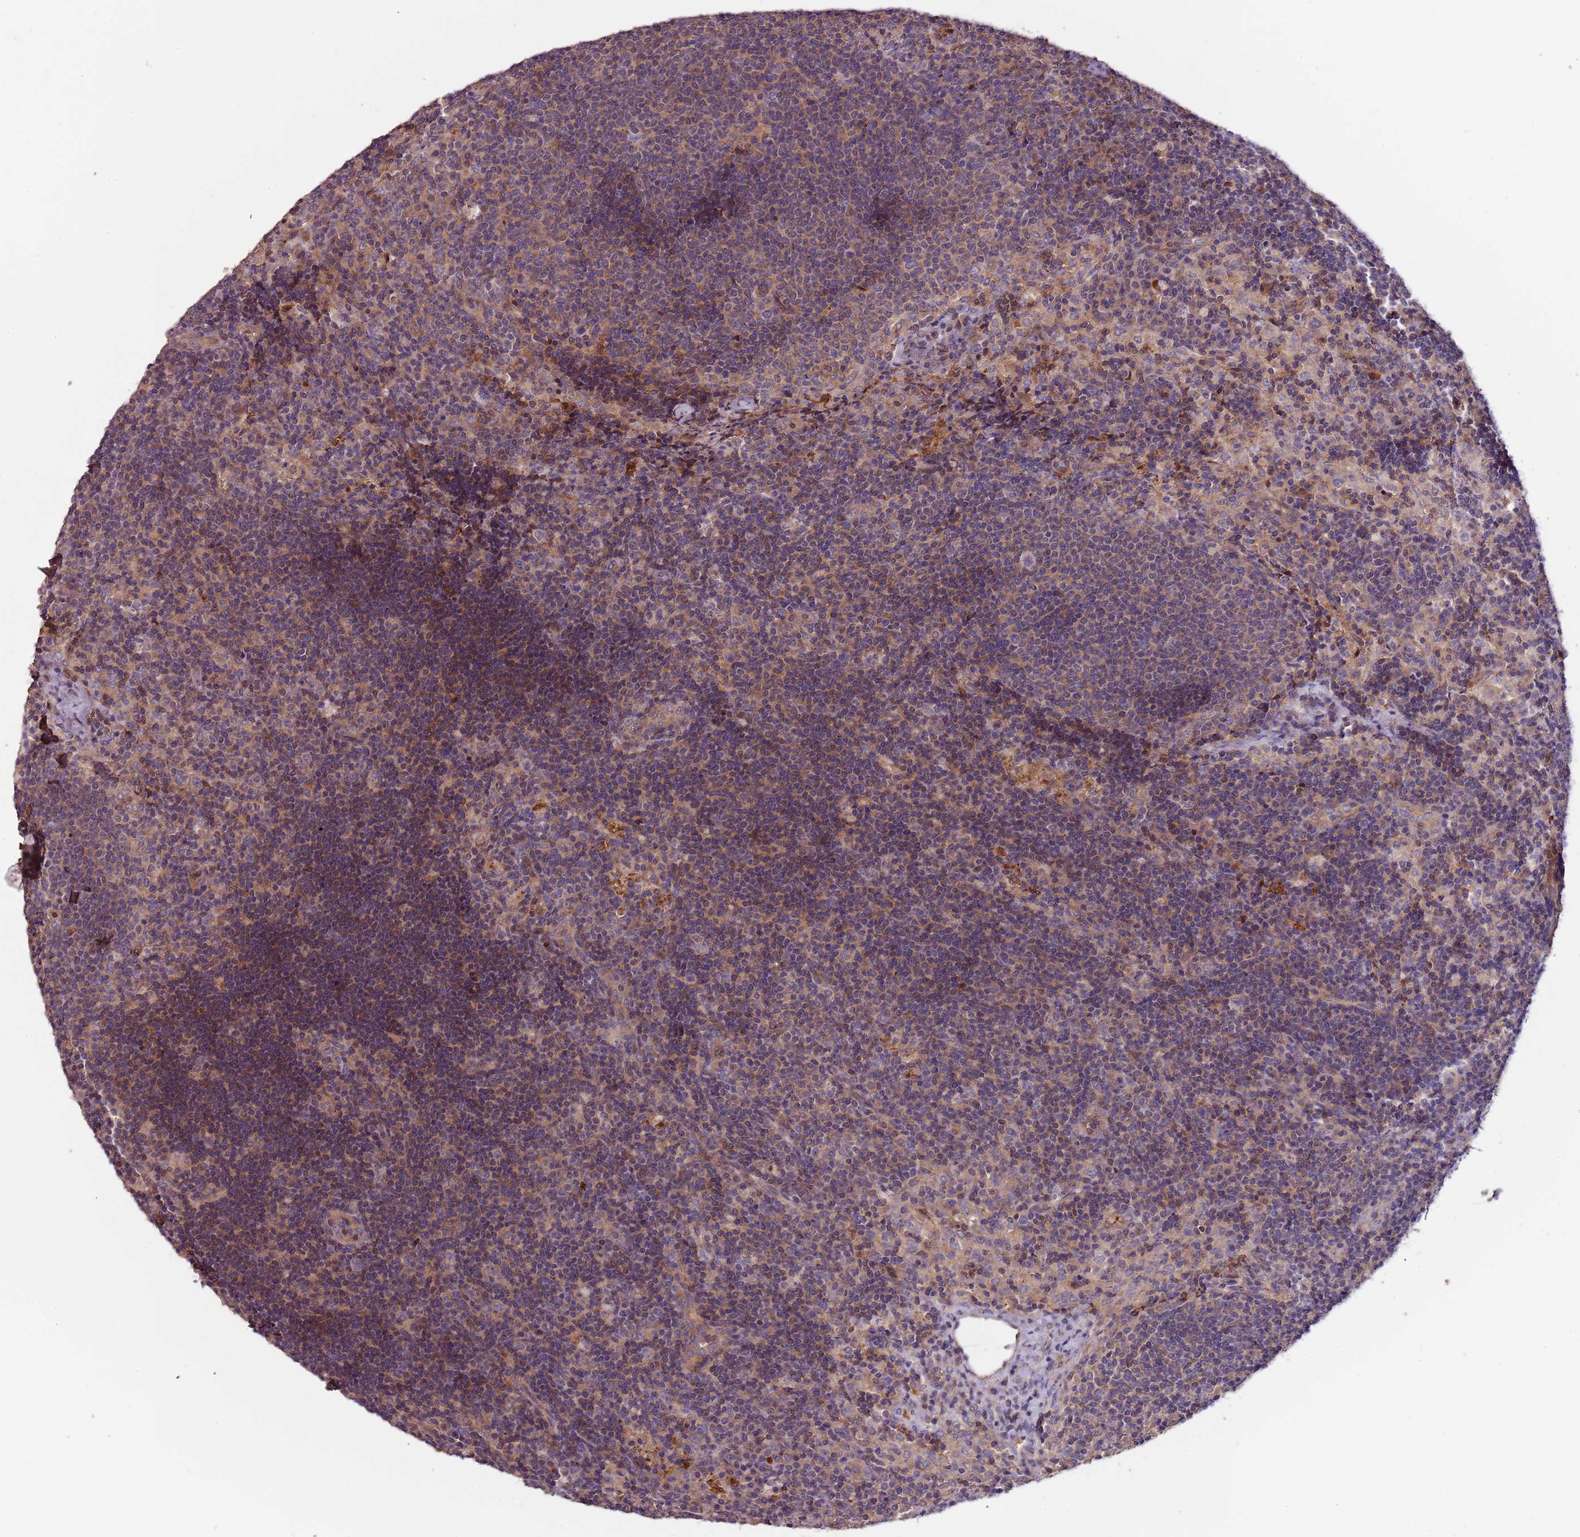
{"staining": {"intensity": "negative", "quantity": "none", "location": "none"}, "tissue": "lymph node", "cell_type": "Germinal center cells", "image_type": "normal", "snomed": [{"axis": "morphology", "description": "Normal tissue, NOS"}, {"axis": "topography", "description": "Lymph node"}], "caption": "DAB immunohistochemical staining of normal human lymph node shows no significant staining in germinal center cells.", "gene": "DENR", "patient": {"sex": "female", "age": 70}}